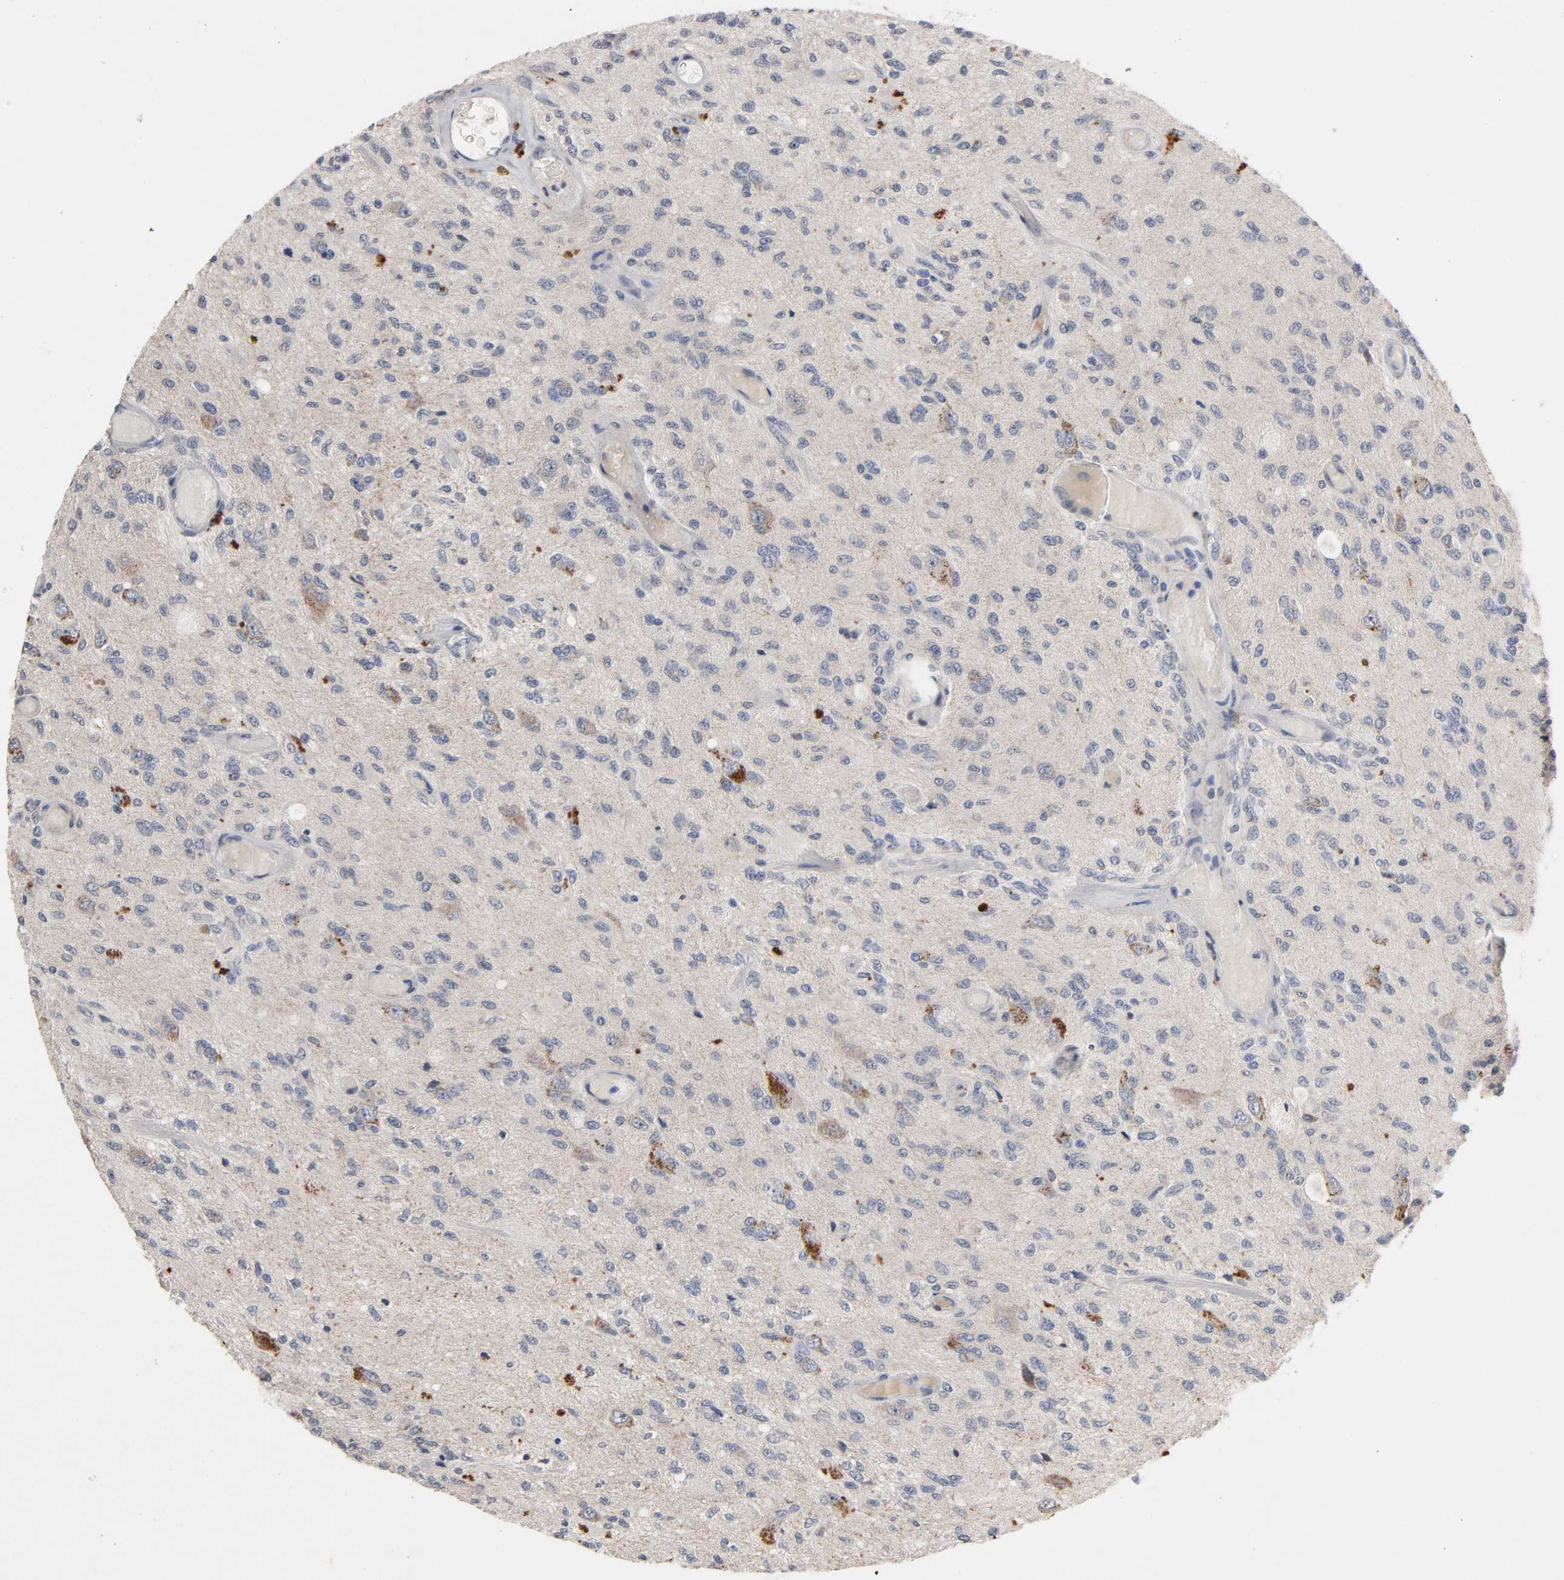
{"staining": {"intensity": "negative", "quantity": "none", "location": "none"}, "tissue": "glioma", "cell_type": "Tumor cells", "image_type": "cancer", "snomed": [{"axis": "morphology", "description": "Normal tissue, NOS"}, {"axis": "morphology", "description": "Glioma, malignant, High grade"}, {"axis": "topography", "description": "Cerebral cortex"}], "caption": "The histopathology image reveals no significant positivity in tumor cells of malignant glioma (high-grade). (DAB IHC with hematoxylin counter stain).", "gene": "CCDC134", "patient": {"sex": "male", "age": 77}}